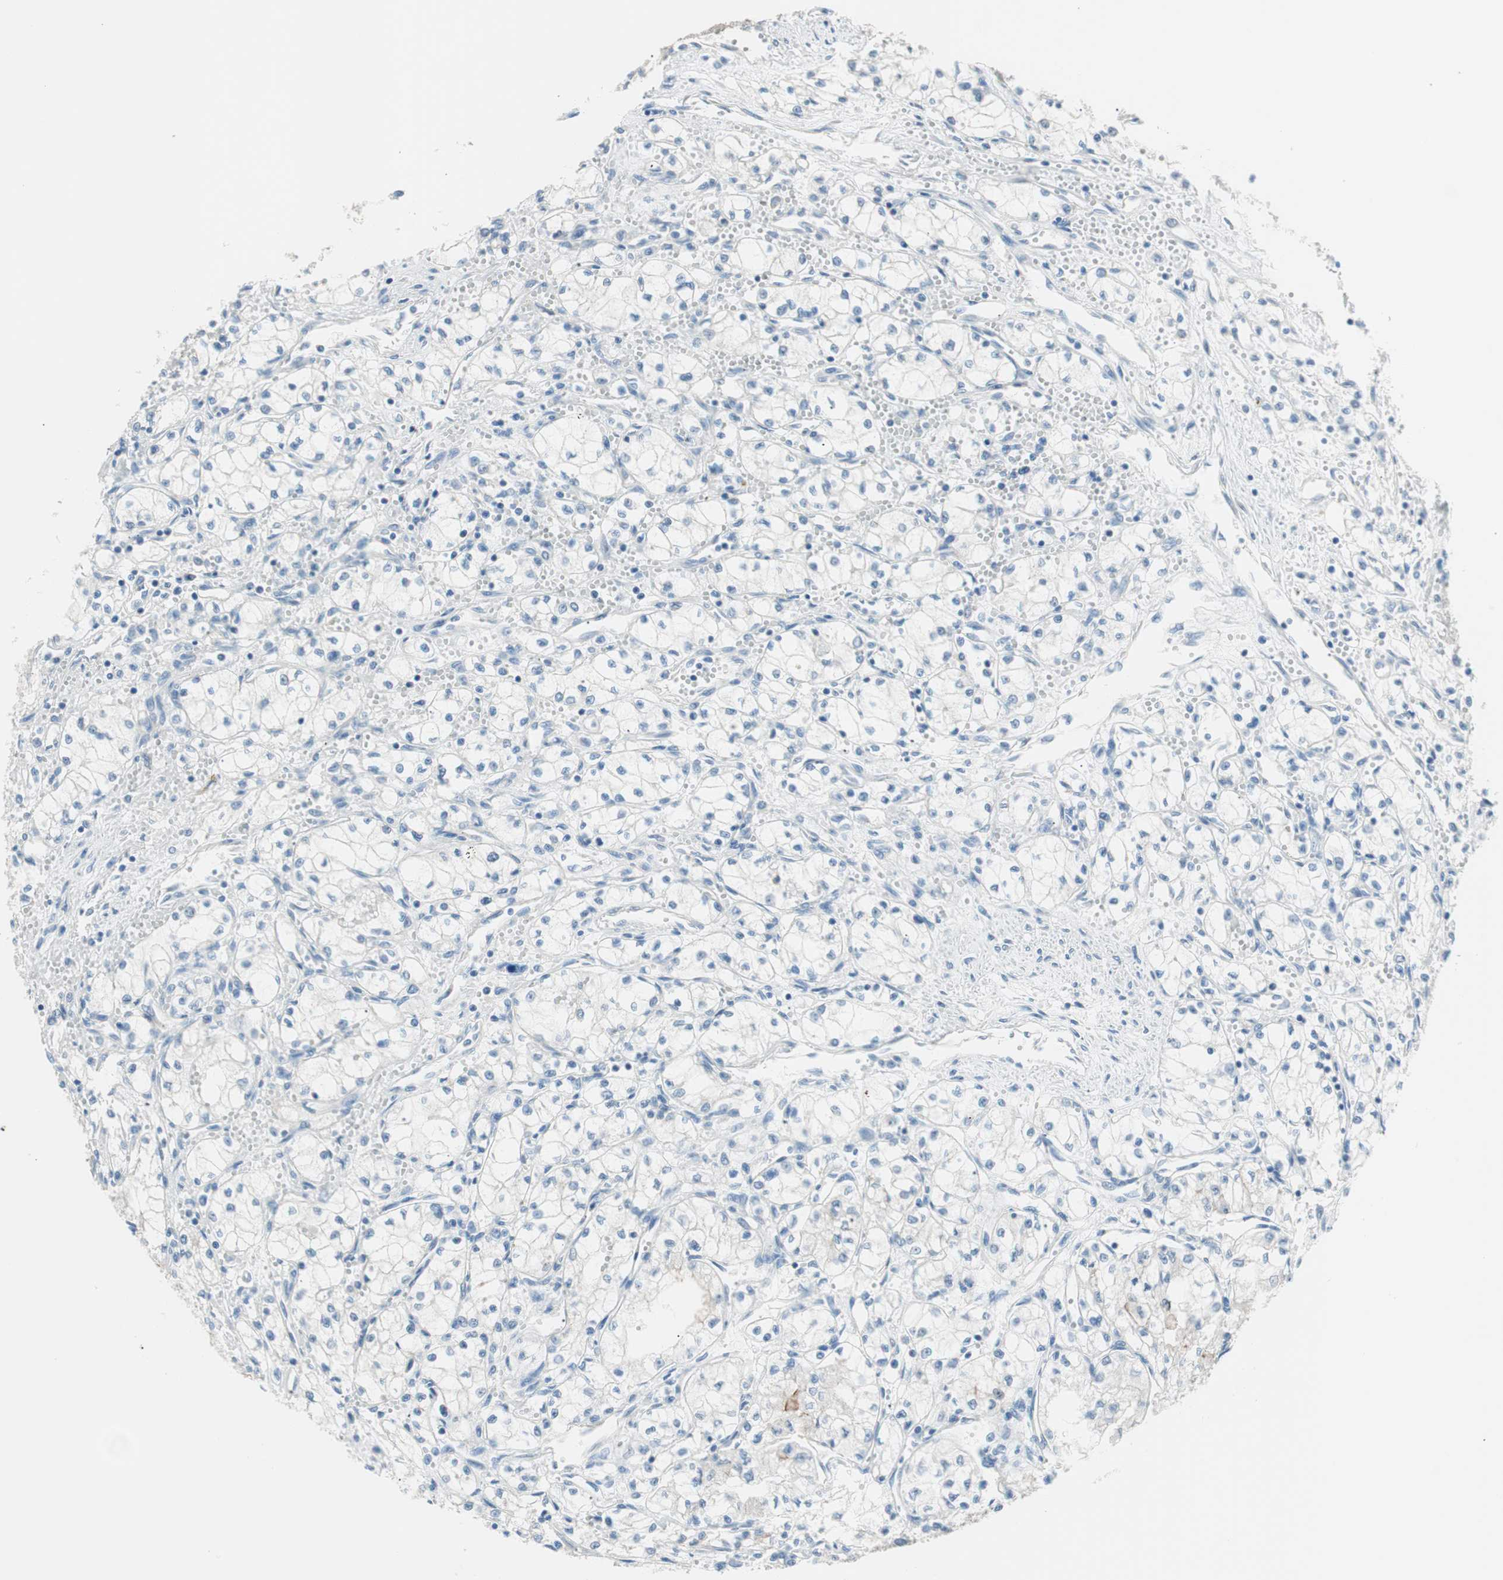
{"staining": {"intensity": "negative", "quantity": "none", "location": "none"}, "tissue": "renal cancer", "cell_type": "Tumor cells", "image_type": "cancer", "snomed": [{"axis": "morphology", "description": "Normal tissue, NOS"}, {"axis": "morphology", "description": "Adenocarcinoma, NOS"}, {"axis": "topography", "description": "Kidney"}], "caption": "Immunohistochemistry (IHC) histopathology image of renal cancer (adenocarcinoma) stained for a protein (brown), which reveals no expression in tumor cells. (Brightfield microscopy of DAB IHC at high magnification).", "gene": "VIL1", "patient": {"sex": "male", "age": 59}}